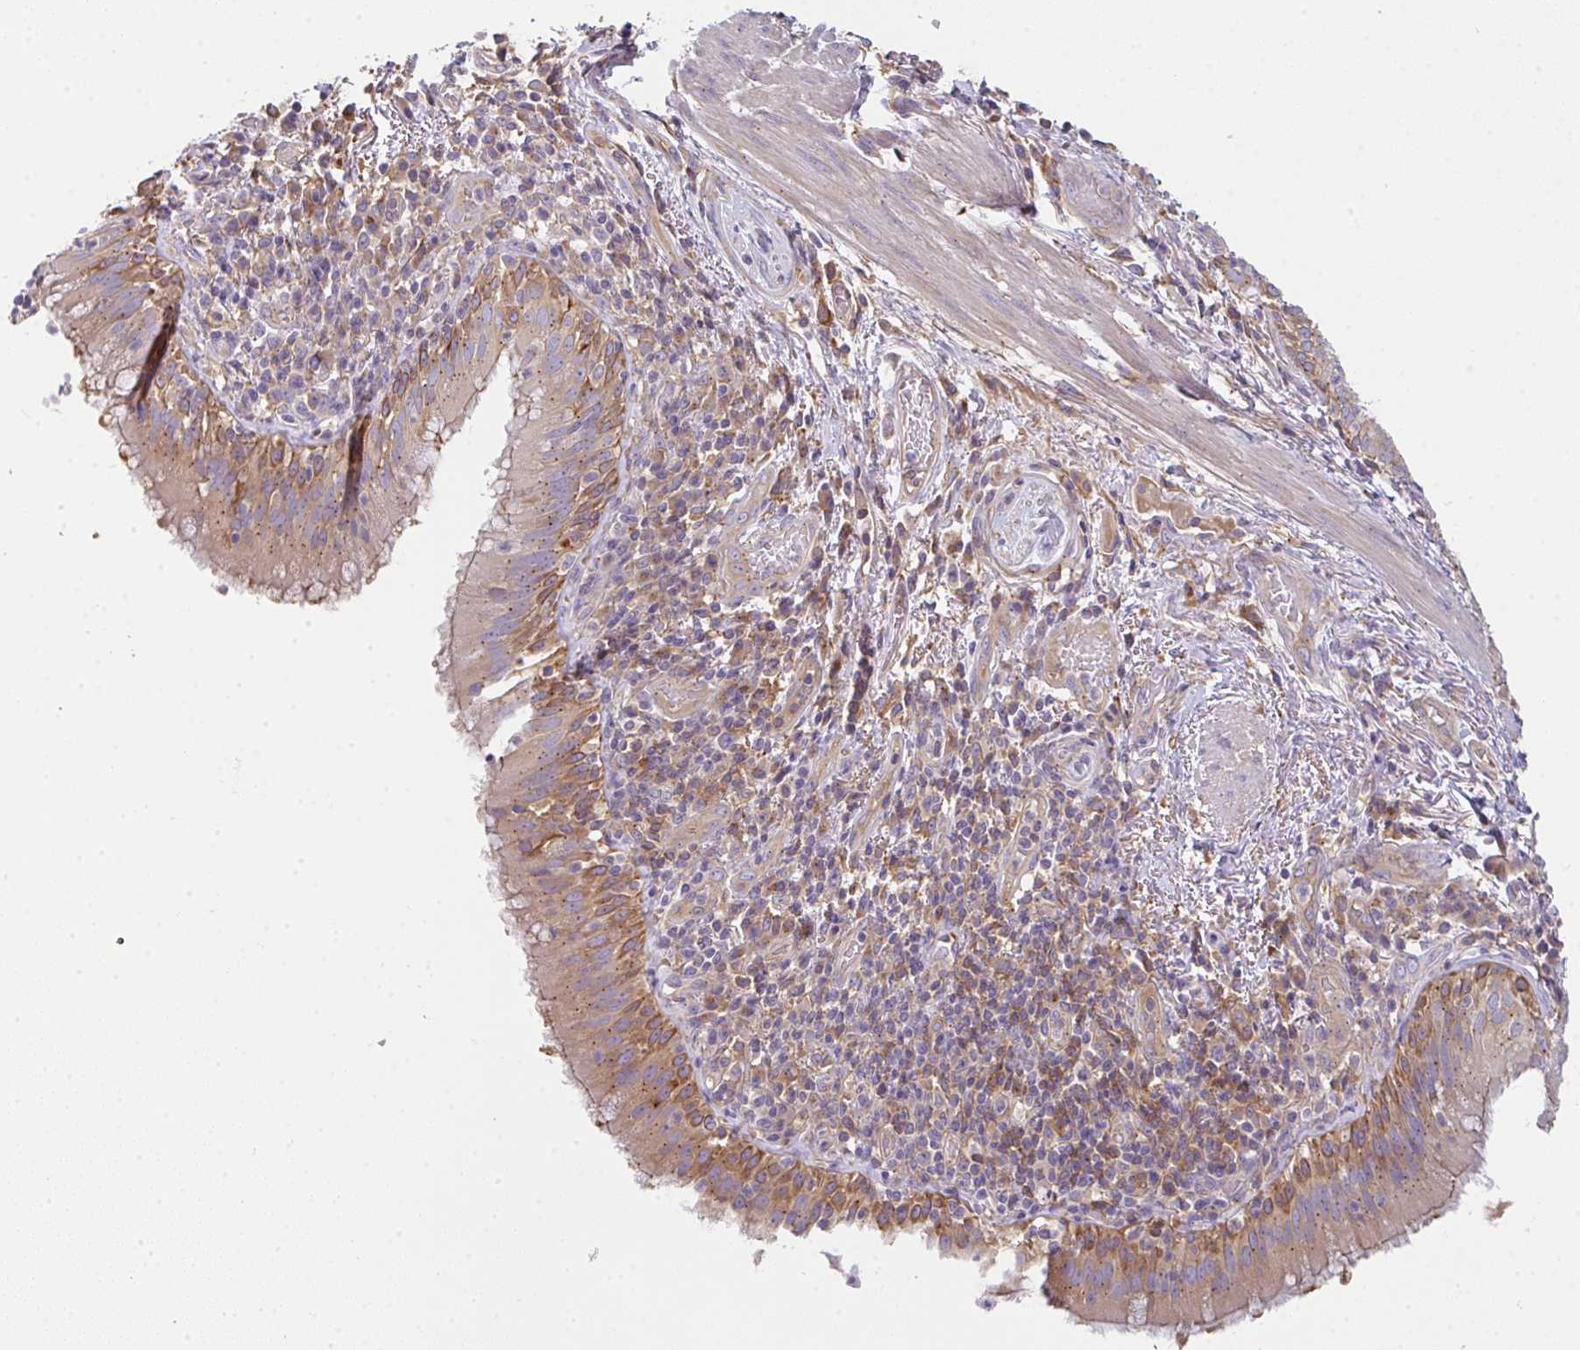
{"staining": {"intensity": "moderate", "quantity": "25%-75%", "location": "cytoplasmic/membranous"}, "tissue": "bronchus", "cell_type": "Respiratory epithelial cells", "image_type": "normal", "snomed": [{"axis": "morphology", "description": "Normal tissue, NOS"}, {"axis": "topography", "description": "Cartilage tissue"}, {"axis": "topography", "description": "Bronchus"}], "caption": "High-power microscopy captured an immunohistochemistry photomicrograph of normal bronchus, revealing moderate cytoplasmic/membranous staining in about 25%-75% of respiratory epithelial cells.", "gene": "SNX5", "patient": {"sex": "male", "age": 56}}